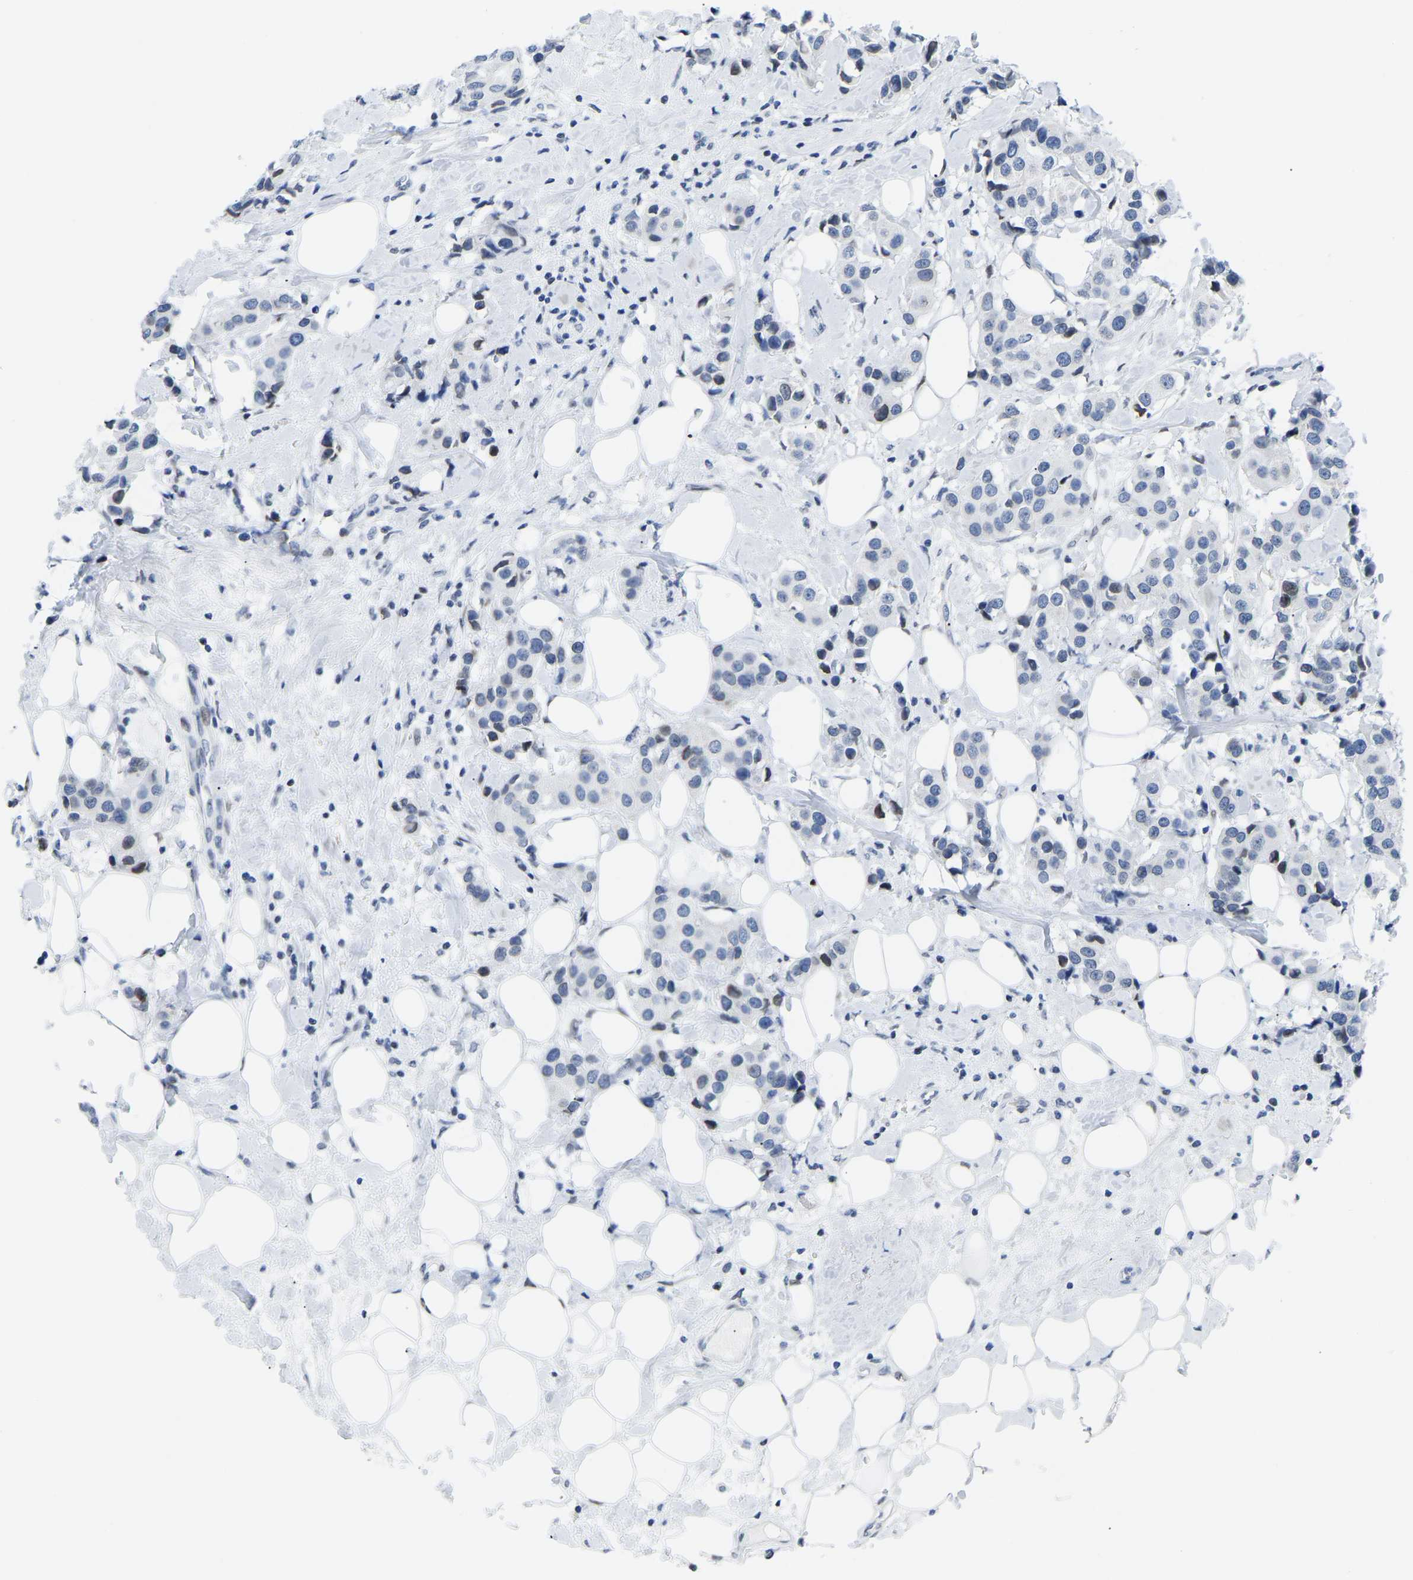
{"staining": {"intensity": "weak", "quantity": "<25%", "location": "nuclear"}, "tissue": "breast cancer", "cell_type": "Tumor cells", "image_type": "cancer", "snomed": [{"axis": "morphology", "description": "Normal tissue, NOS"}, {"axis": "morphology", "description": "Duct carcinoma"}, {"axis": "topography", "description": "Breast"}], "caption": "Breast intraductal carcinoma was stained to show a protein in brown. There is no significant positivity in tumor cells.", "gene": "UPK3A", "patient": {"sex": "female", "age": 39}}